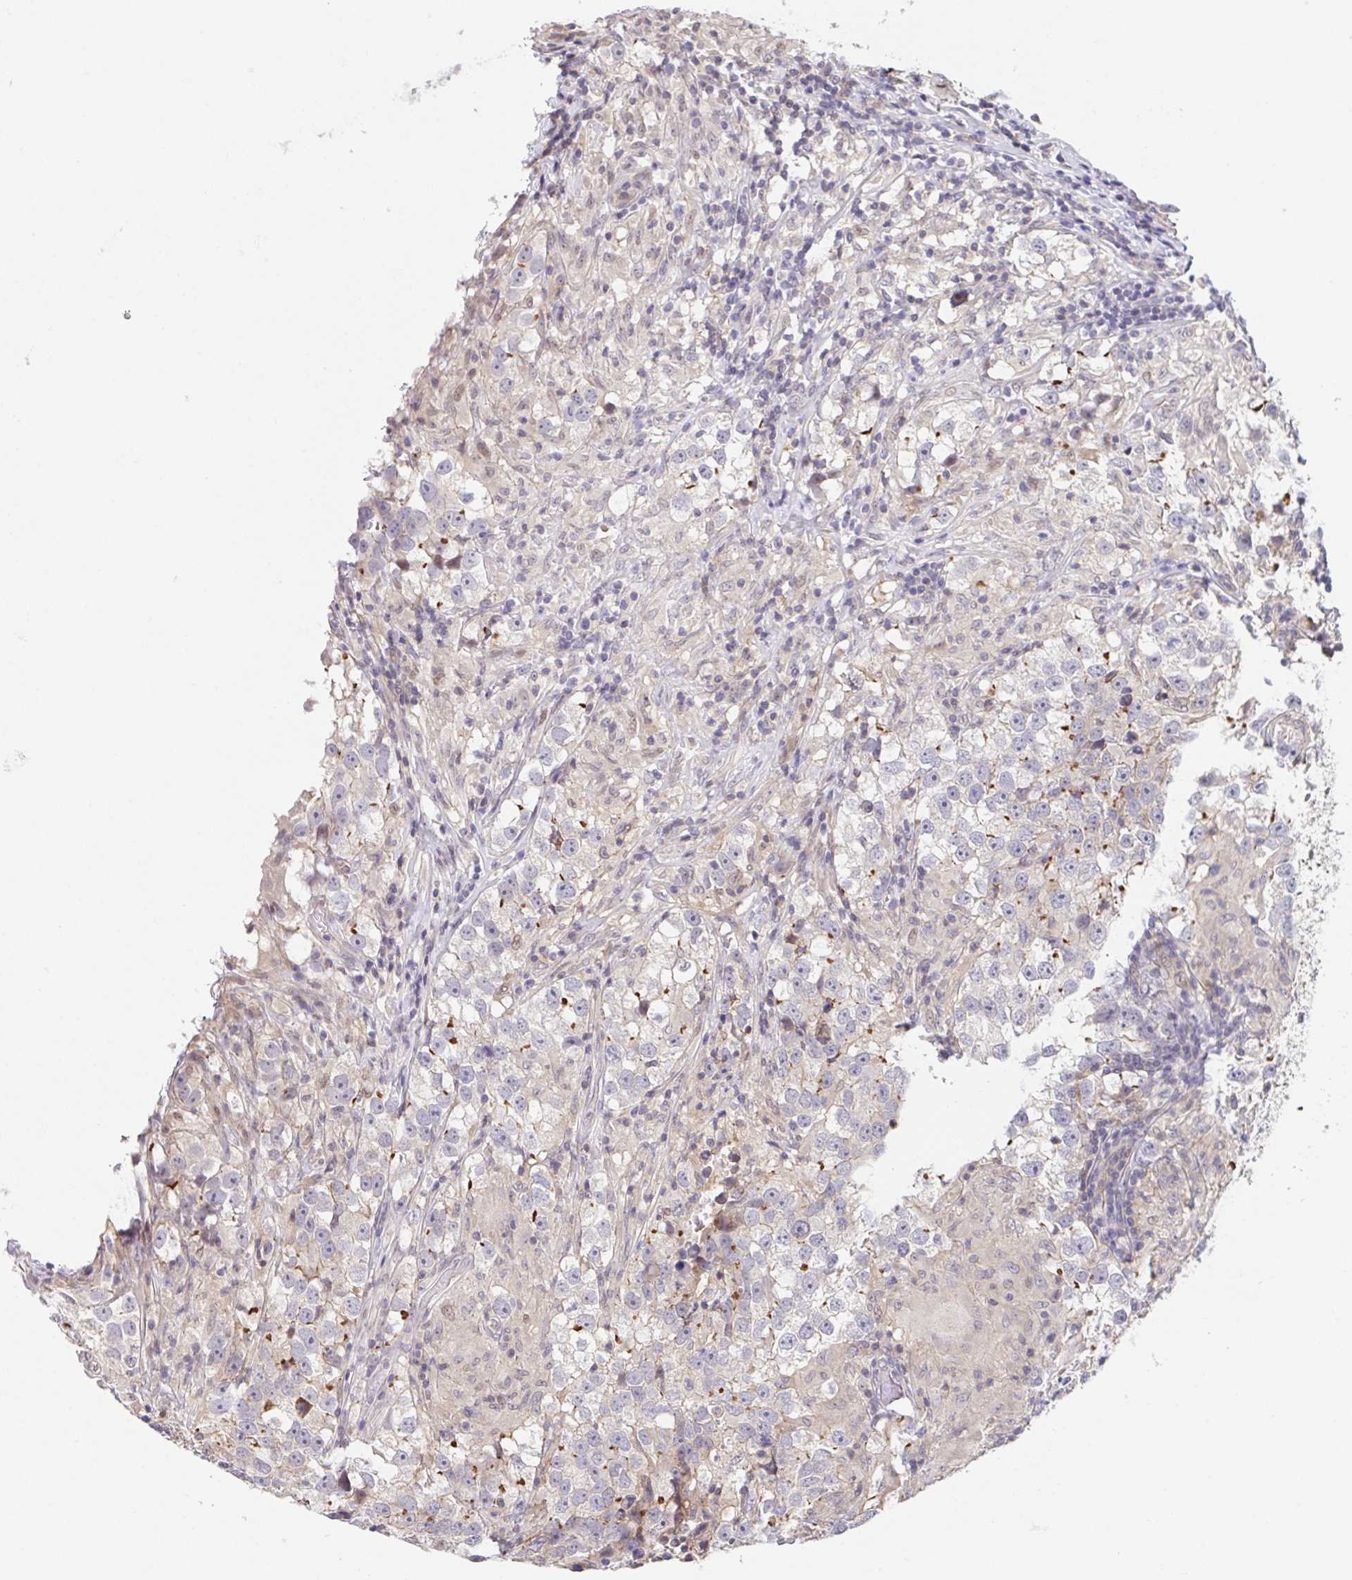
{"staining": {"intensity": "moderate", "quantity": "<25%", "location": "cytoplasmic/membranous"}, "tissue": "testis cancer", "cell_type": "Tumor cells", "image_type": "cancer", "snomed": [{"axis": "morphology", "description": "Seminoma, NOS"}, {"axis": "topography", "description": "Testis"}], "caption": "Immunohistochemical staining of testis seminoma shows moderate cytoplasmic/membranous protein staining in about <25% of tumor cells. (DAB (3,3'-diaminobenzidine) = brown stain, brightfield microscopy at high magnification).", "gene": "PREPL", "patient": {"sex": "male", "age": 46}}